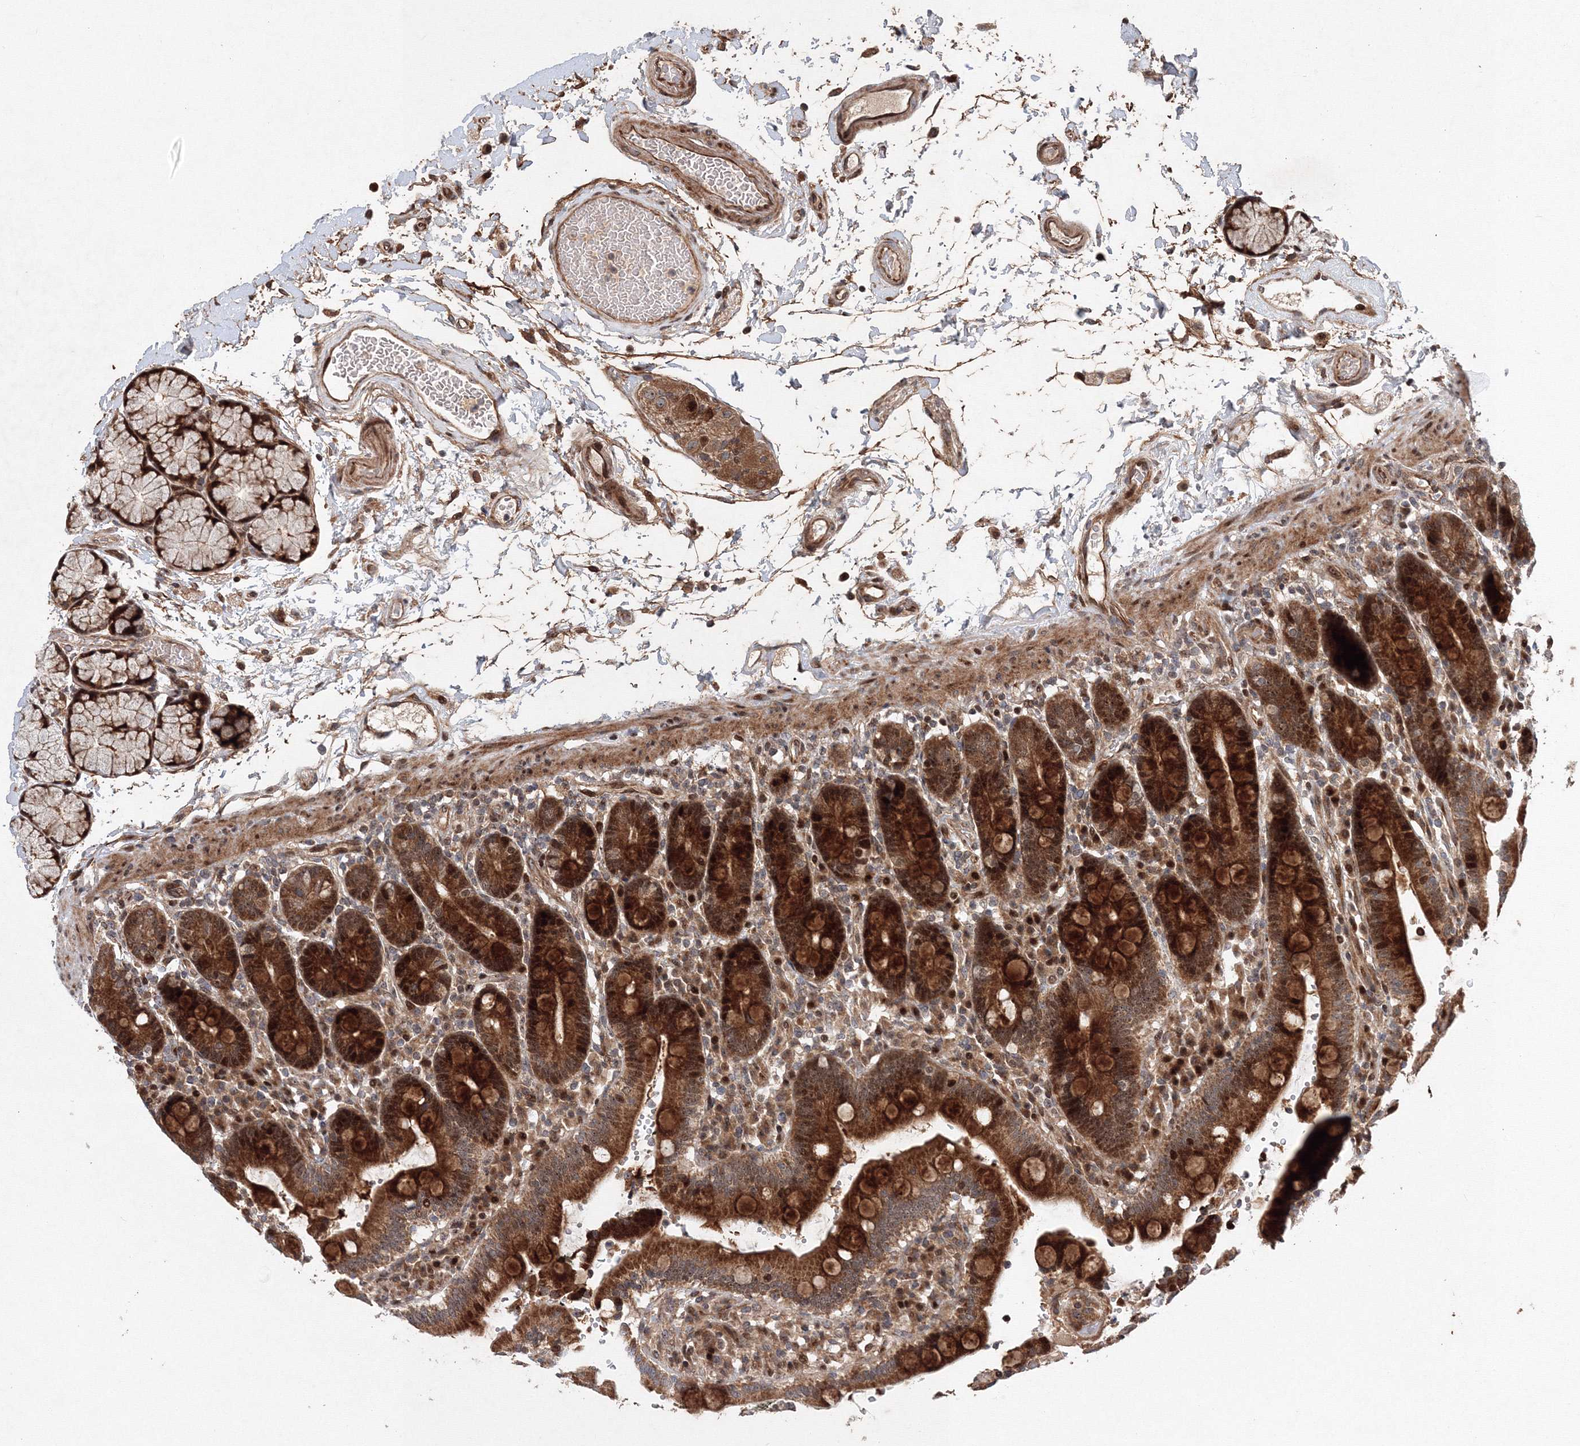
{"staining": {"intensity": "strong", "quantity": ">75%", "location": "cytoplasmic/membranous,nuclear"}, "tissue": "duodenum", "cell_type": "Glandular cells", "image_type": "normal", "snomed": [{"axis": "morphology", "description": "Normal tissue, NOS"}, {"axis": "topography", "description": "Small intestine, NOS"}], "caption": "IHC (DAB) staining of benign human duodenum reveals strong cytoplasmic/membranous,nuclear protein positivity in approximately >75% of glandular cells.", "gene": "ANKAR", "patient": {"sex": "female", "age": 71}}